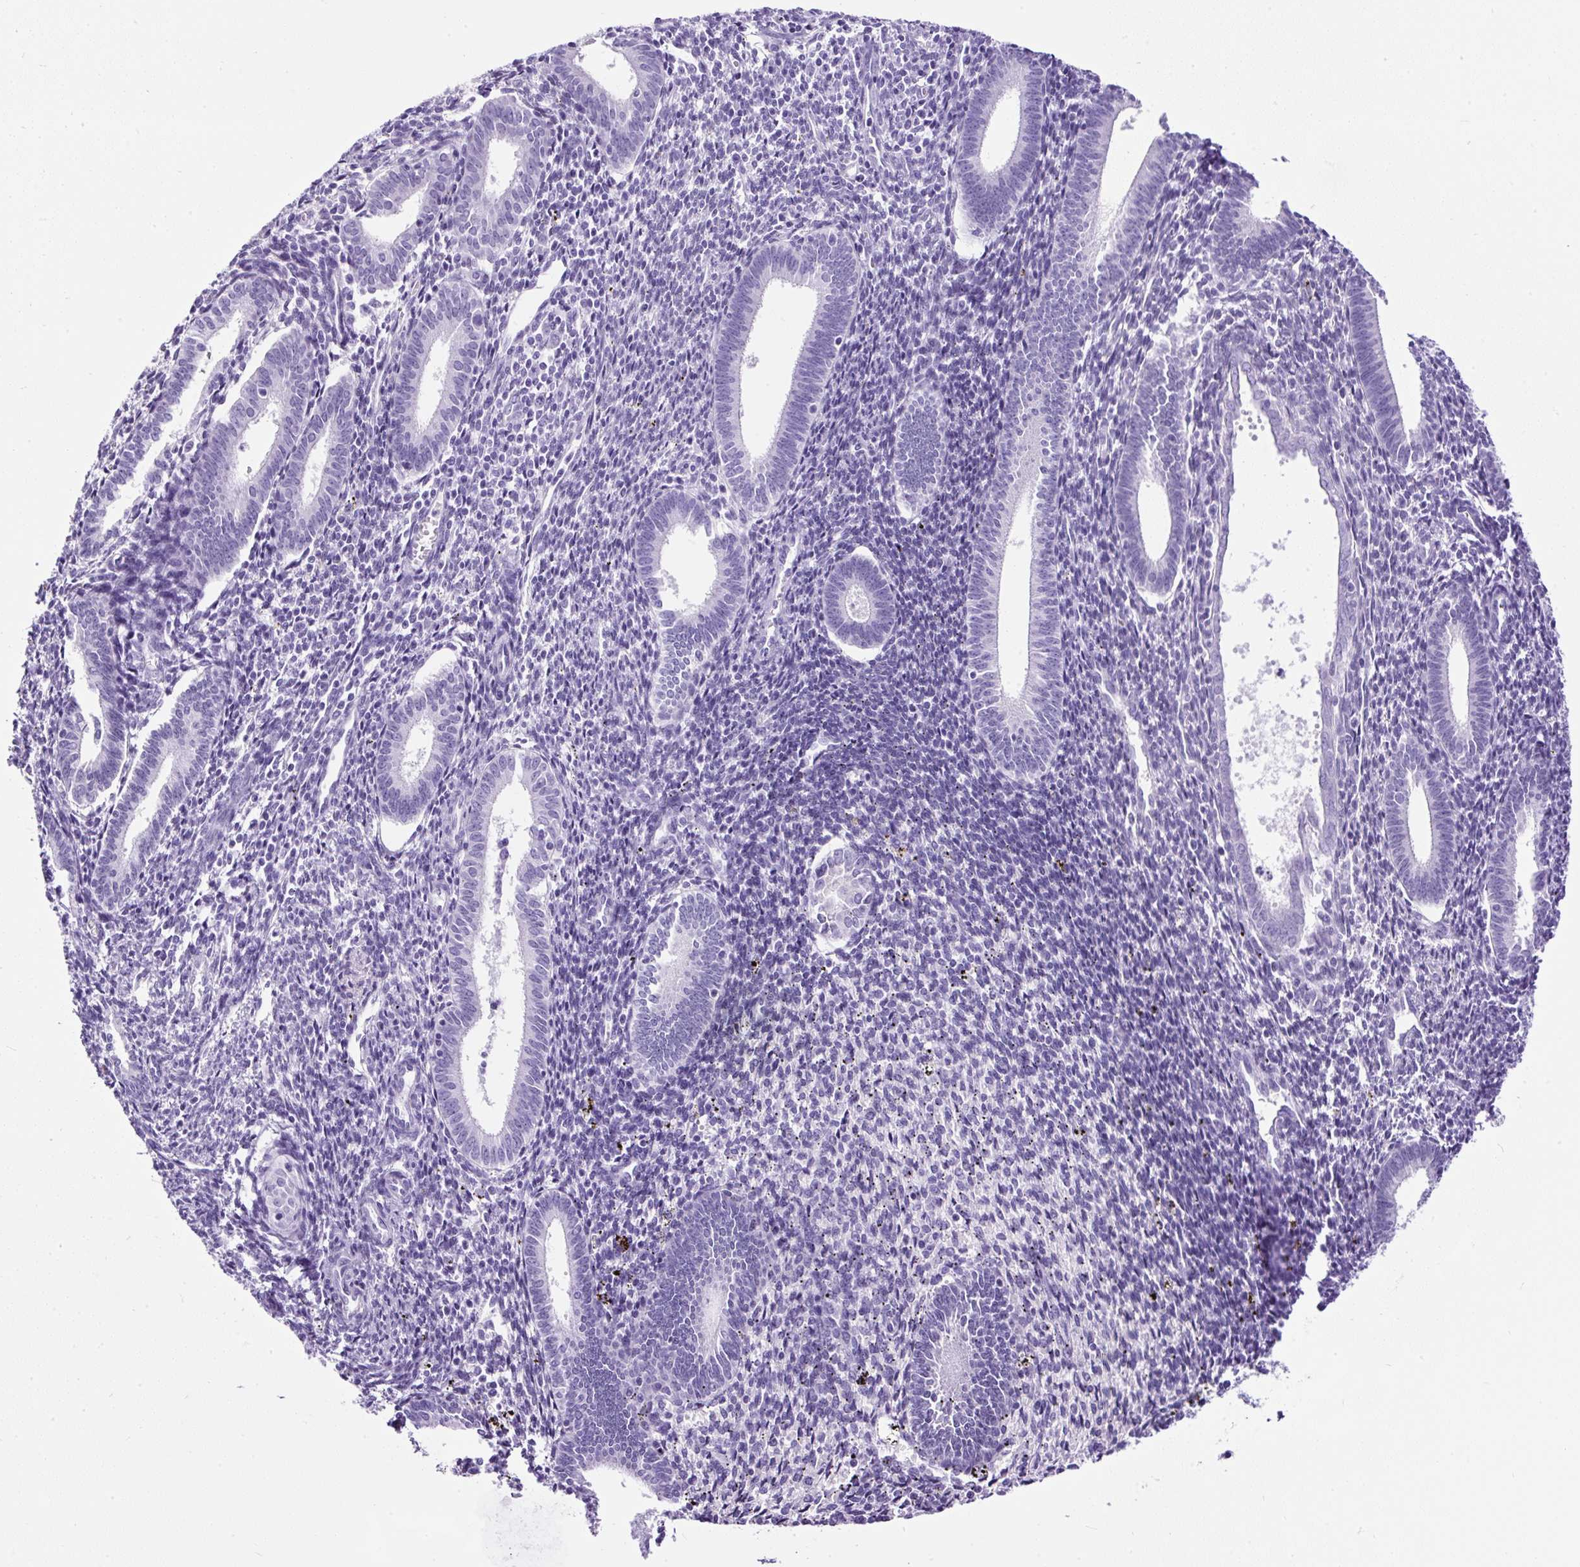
{"staining": {"intensity": "negative", "quantity": "none", "location": "none"}, "tissue": "endometrium", "cell_type": "Cells in endometrial stroma", "image_type": "normal", "snomed": [{"axis": "morphology", "description": "Normal tissue, NOS"}, {"axis": "topography", "description": "Endometrium"}], "caption": "DAB immunohistochemical staining of unremarkable human endometrium reveals no significant expression in cells in endometrial stroma.", "gene": "PDIA2", "patient": {"sex": "female", "age": 41}}